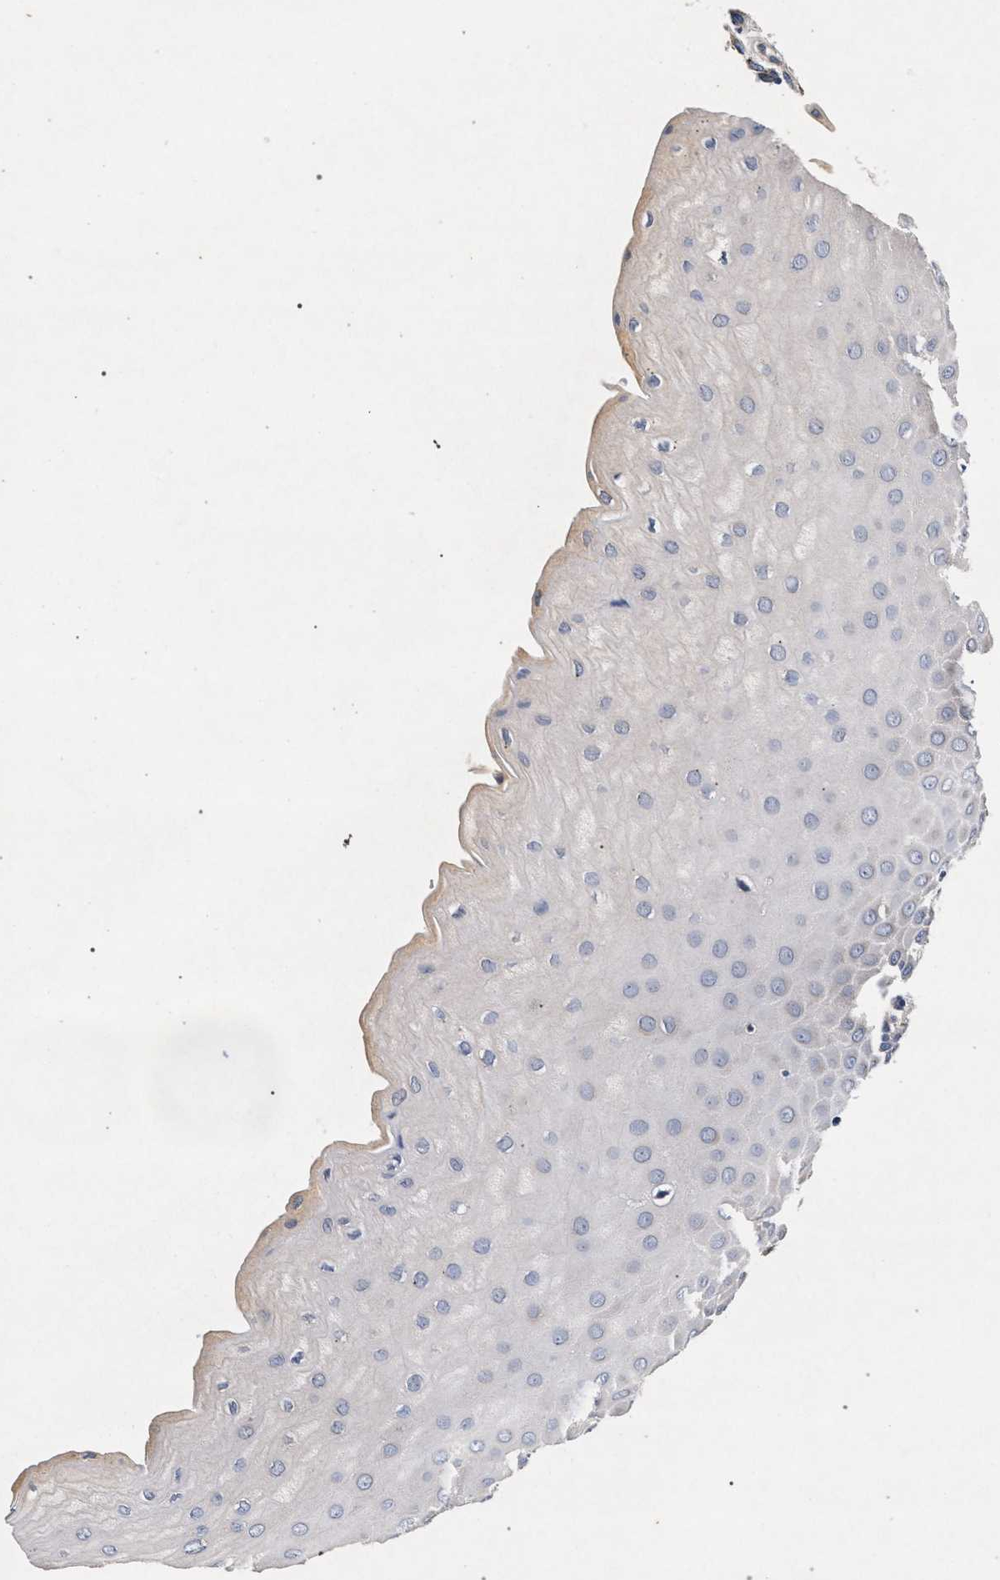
{"staining": {"intensity": "negative", "quantity": "none", "location": "none"}, "tissue": "cervix", "cell_type": "Squamous epithelial cells", "image_type": "normal", "snomed": [{"axis": "morphology", "description": "Normal tissue, NOS"}, {"axis": "topography", "description": "Cervix"}], "caption": "Immunohistochemical staining of normal human cervix demonstrates no significant staining in squamous epithelial cells.", "gene": "NEK7", "patient": {"sex": "female", "age": 55}}